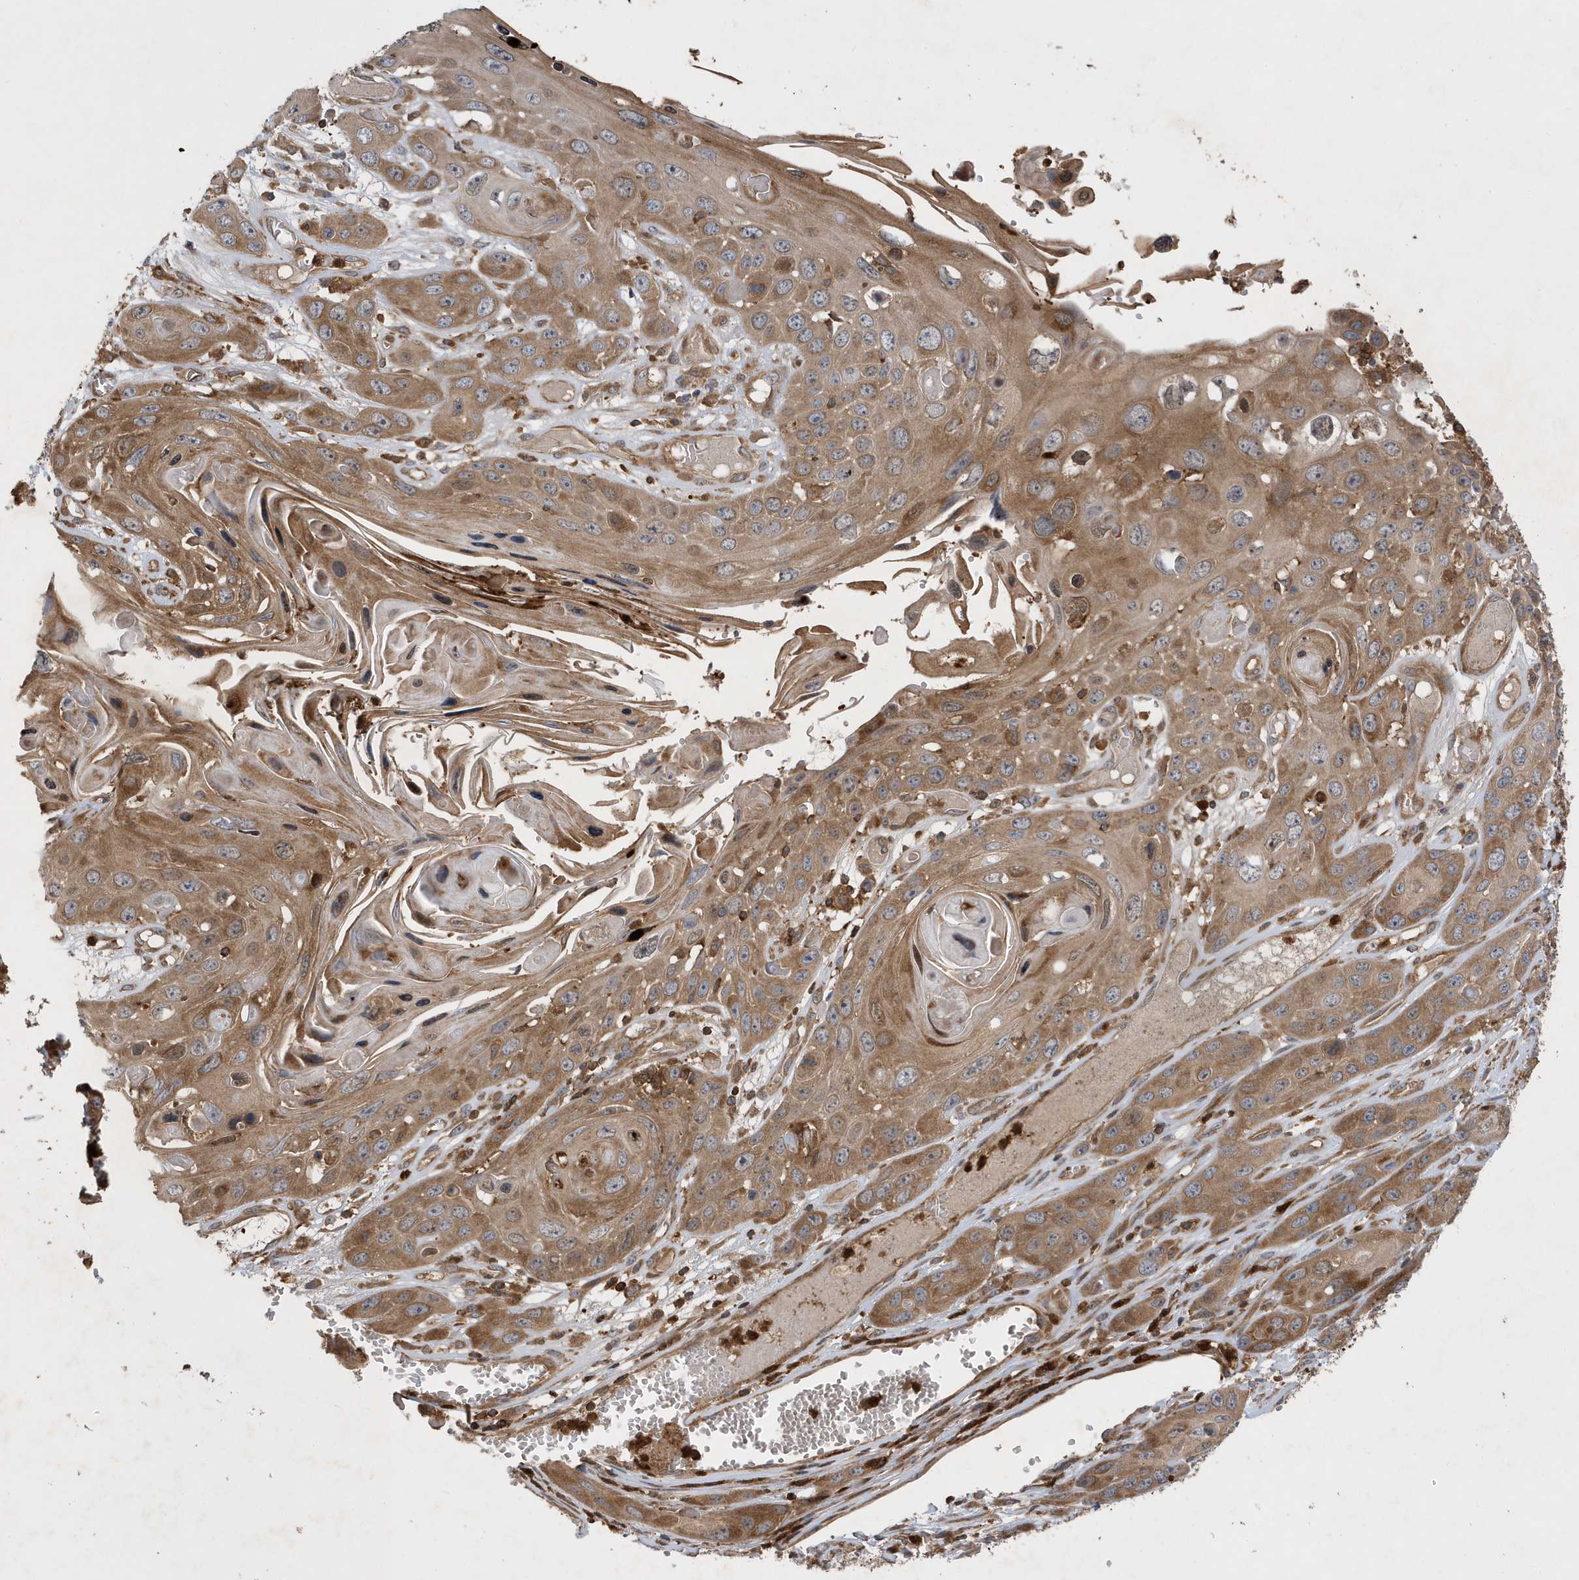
{"staining": {"intensity": "moderate", "quantity": "25%-75%", "location": "cytoplasmic/membranous"}, "tissue": "skin cancer", "cell_type": "Tumor cells", "image_type": "cancer", "snomed": [{"axis": "morphology", "description": "Squamous cell carcinoma, NOS"}, {"axis": "topography", "description": "Skin"}], "caption": "Immunohistochemistry (IHC) of squamous cell carcinoma (skin) reveals medium levels of moderate cytoplasmic/membranous expression in approximately 25%-75% of tumor cells. Immunohistochemistry stains the protein in brown and the nuclei are stained blue.", "gene": "LAPTM4A", "patient": {"sex": "male", "age": 55}}